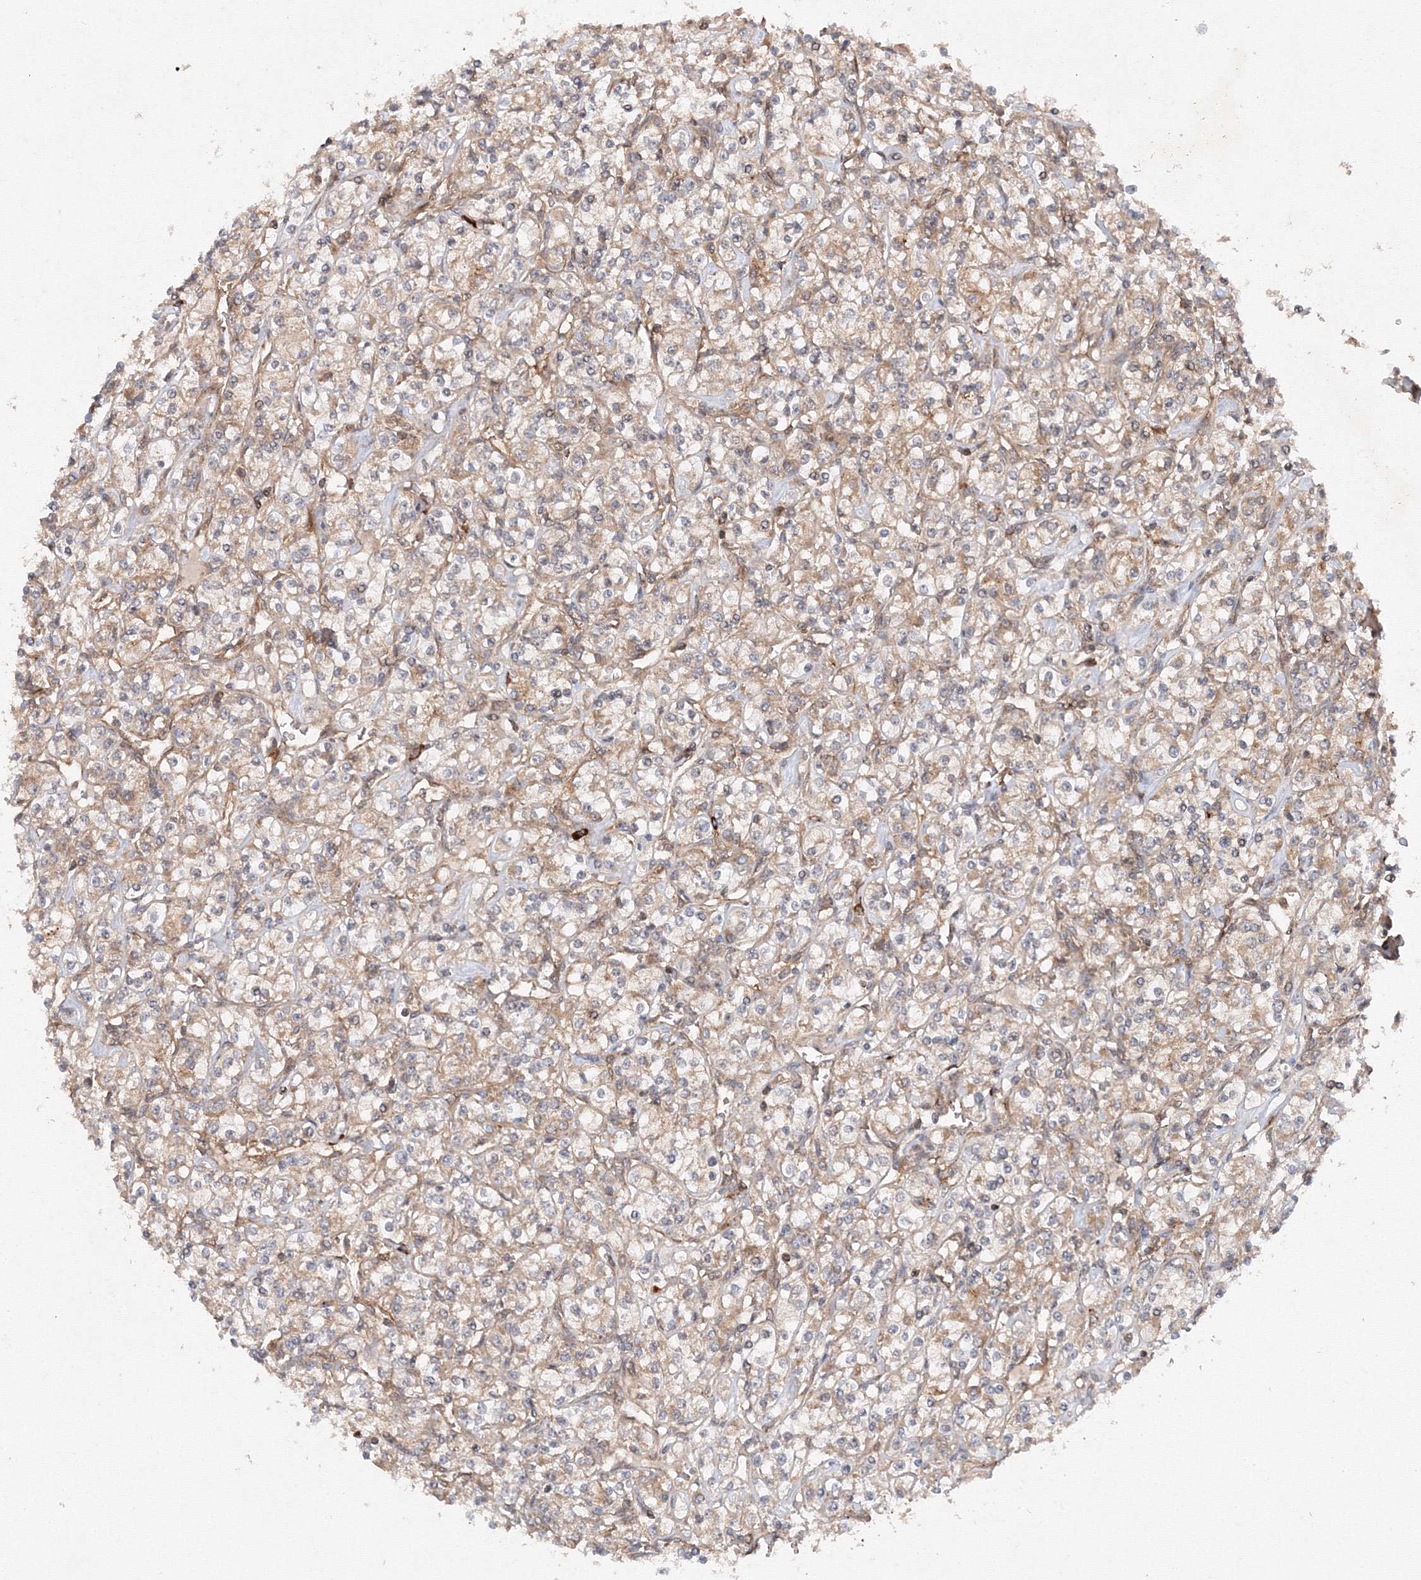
{"staining": {"intensity": "weak", "quantity": "<25%", "location": "cytoplasmic/membranous"}, "tissue": "renal cancer", "cell_type": "Tumor cells", "image_type": "cancer", "snomed": [{"axis": "morphology", "description": "Adenocarcinoma, NOS"}, {"axis": "topography", "description": "Kidney"}], "caption": "Renal adenocarcinoma stained for a protein using IHC exhibits no staining tumor cells.", "gene": "DCTD", "patient": {"sex": "male", "age": 77}}